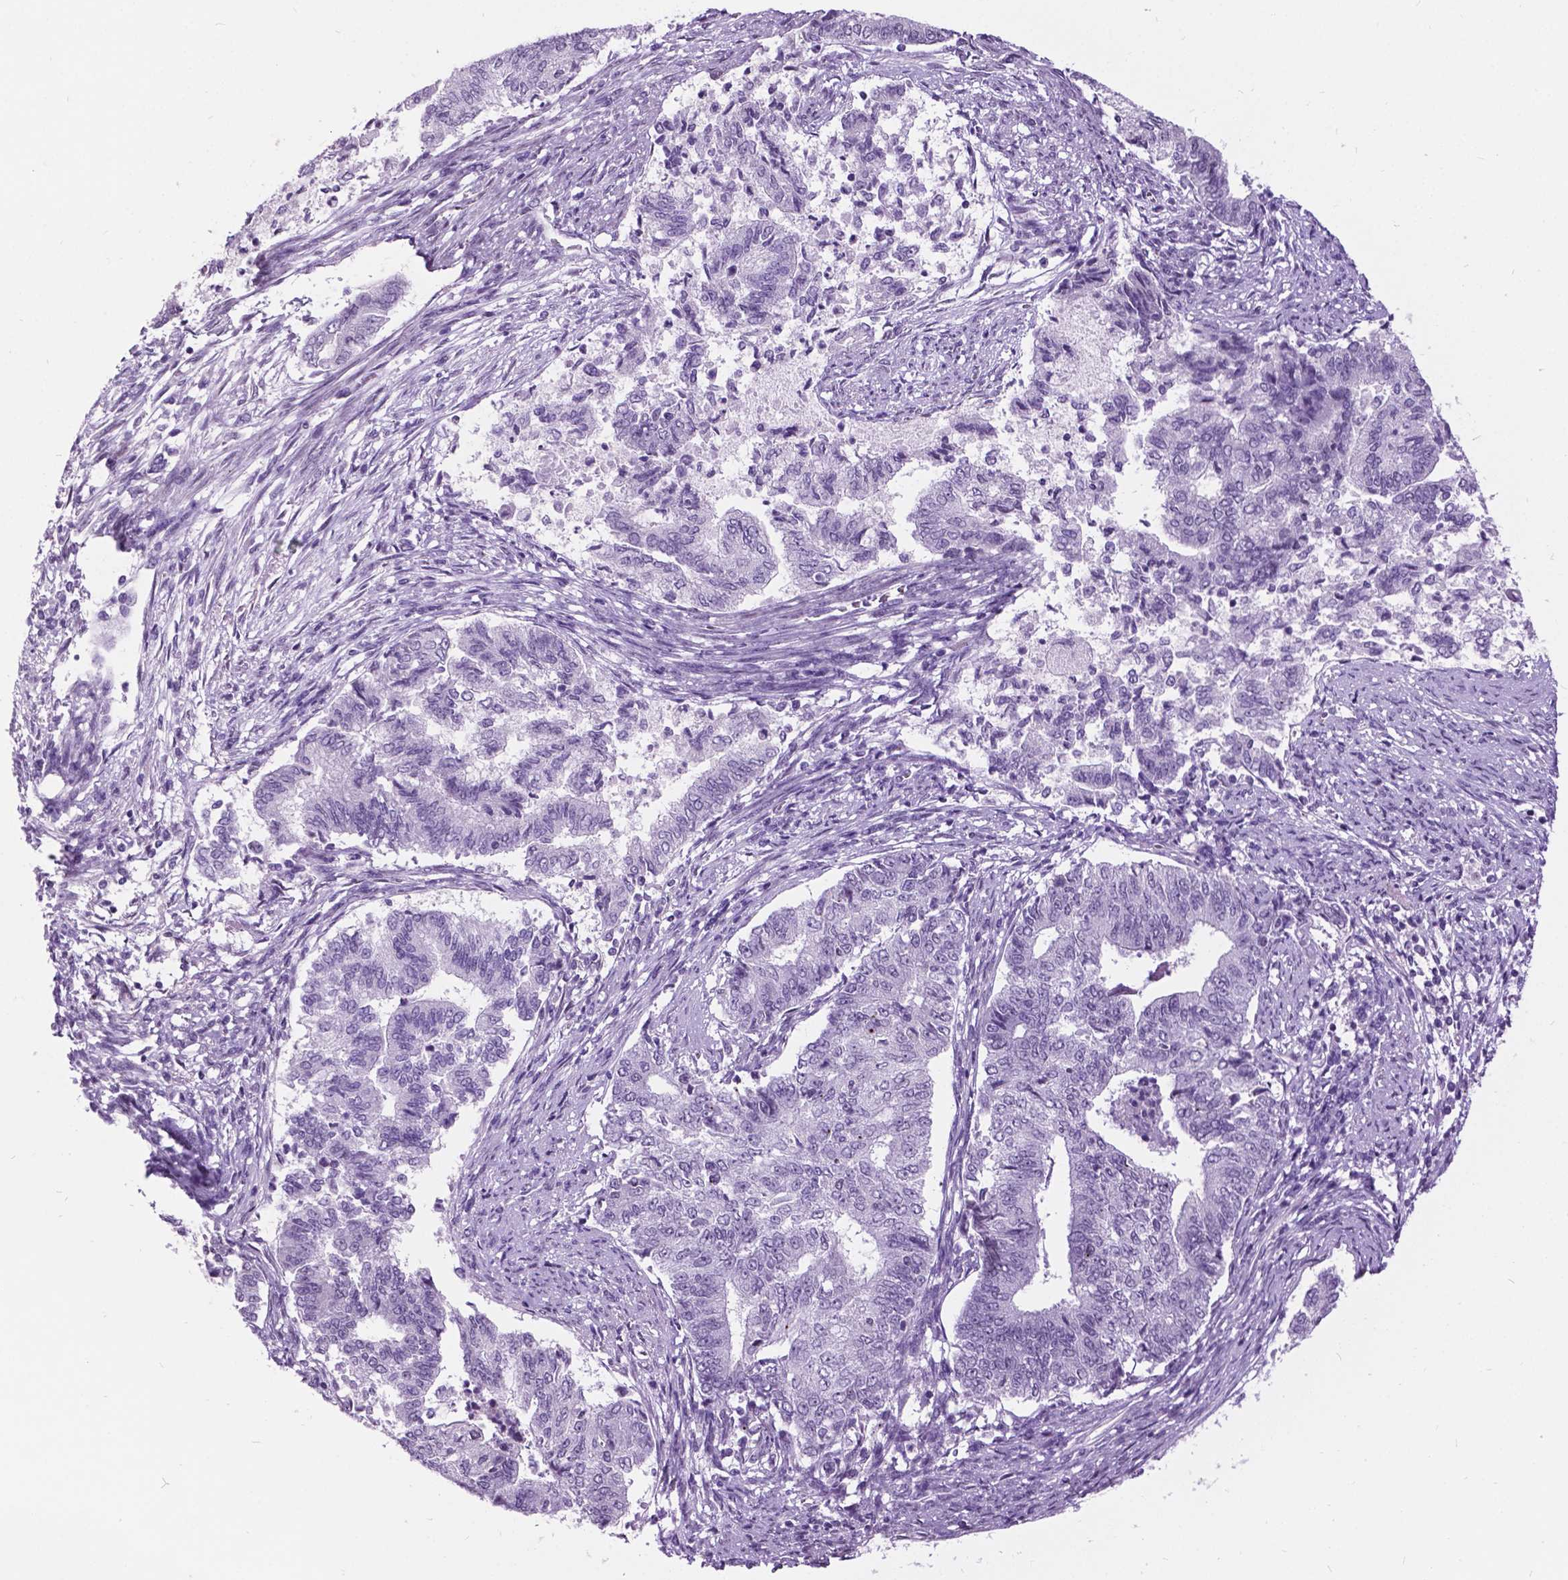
{"staining": {"intensity": "negative", "quantity": "none", "location": "none"}, "tissue": "endometrial cancer", "cell_type": "Tumor cells", "image_type": "cancer", "snomed": [{"axis": "morphology", "description": "Adenocarcinoma, NOS"}, {"axis": "topography", "description": "Endometrium"}], "caption": "Tumor cells show no significant protein expression in endometrial adenocarcinoma.", "gene": "DPF3", "patient": {"sex": "female", "age": 65}}